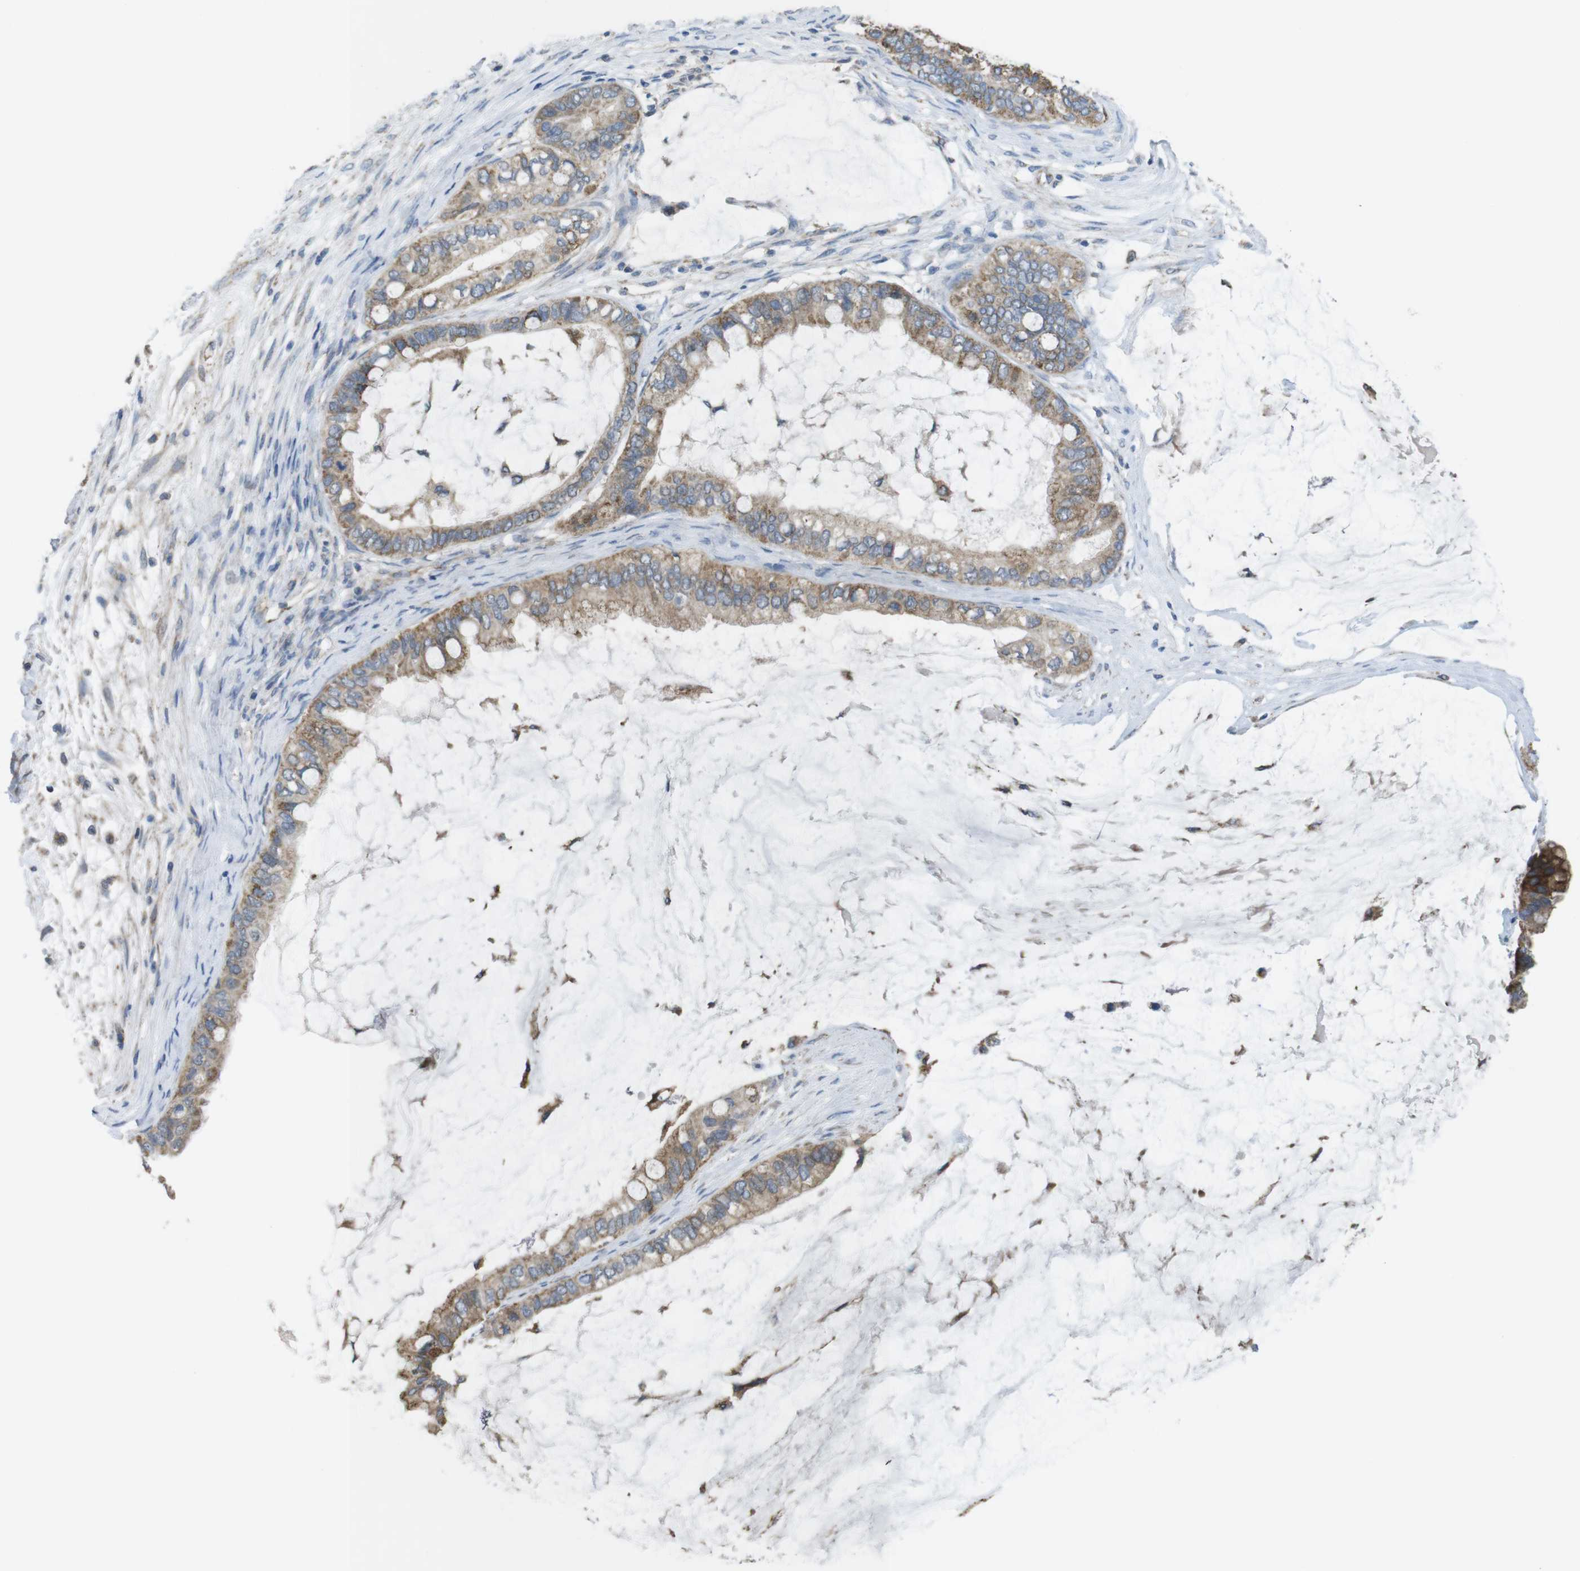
{"staining": {"intensity": "weak", "quantity": ">75%", "location": "cytoplasmic/membranous"}, "tissue": "ovarian cancer", "cell_type": "Tumor cells", "image_type": "cancer", "snomed": [{"axis": "morphology", "description": "Cystadenocarcinoma, mucinous, NOS"}, {"axis": "topography", "description": "Ovary"}], "caption": "This image exhibits IHC staining of human ovarian mucinous cystadenocarcinoma, with low weak cytoplasmic/membranous staining in approximately >75% of tumor cells.", "gene": "GRIK2", "patient": {"sex": "female", "age": 80}}